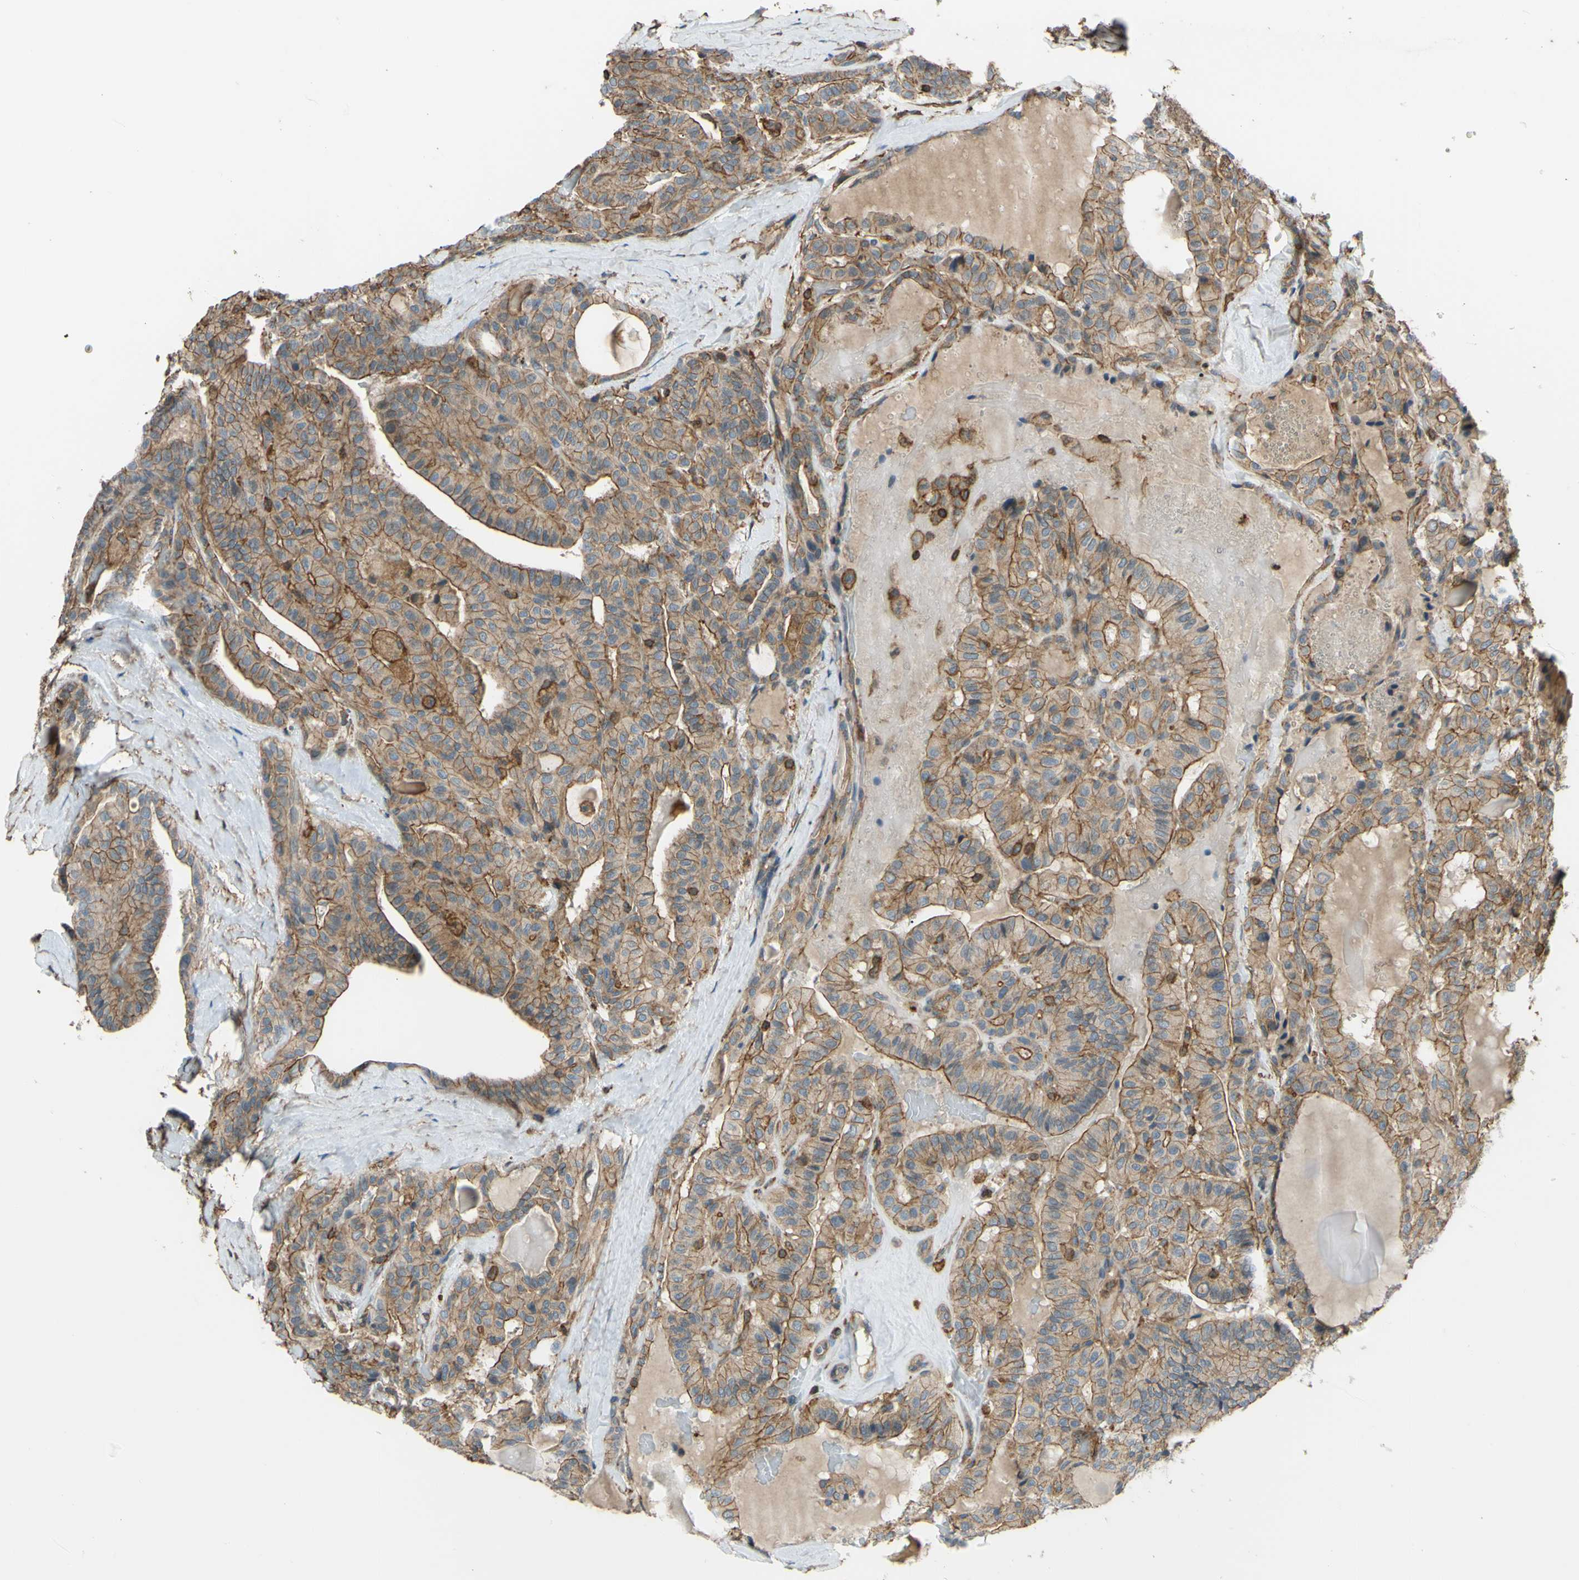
{"staining": {"intensity": "moderate", "quantity": ">75%", "location": "cytoplasmic/membranous"}, "tissue": "thyroid cancer", "cell_type": "Tumor cells", "image_type": "cancer", "snomed": [{"axis": "morphology", "description": "Papillary adenocarcinoma, NOS"}, {"axis": "topography", "description": "Thyroid gland"}], "caption": "Tumor cells exhibit medium levels of moderate cytoplasmic/membranous expression in approximately >75% of cells in human thyroid cancer (papillary adenocarcinoma).", "gene": "ADD3", "patient": {"sex": "male", "age": 77}}